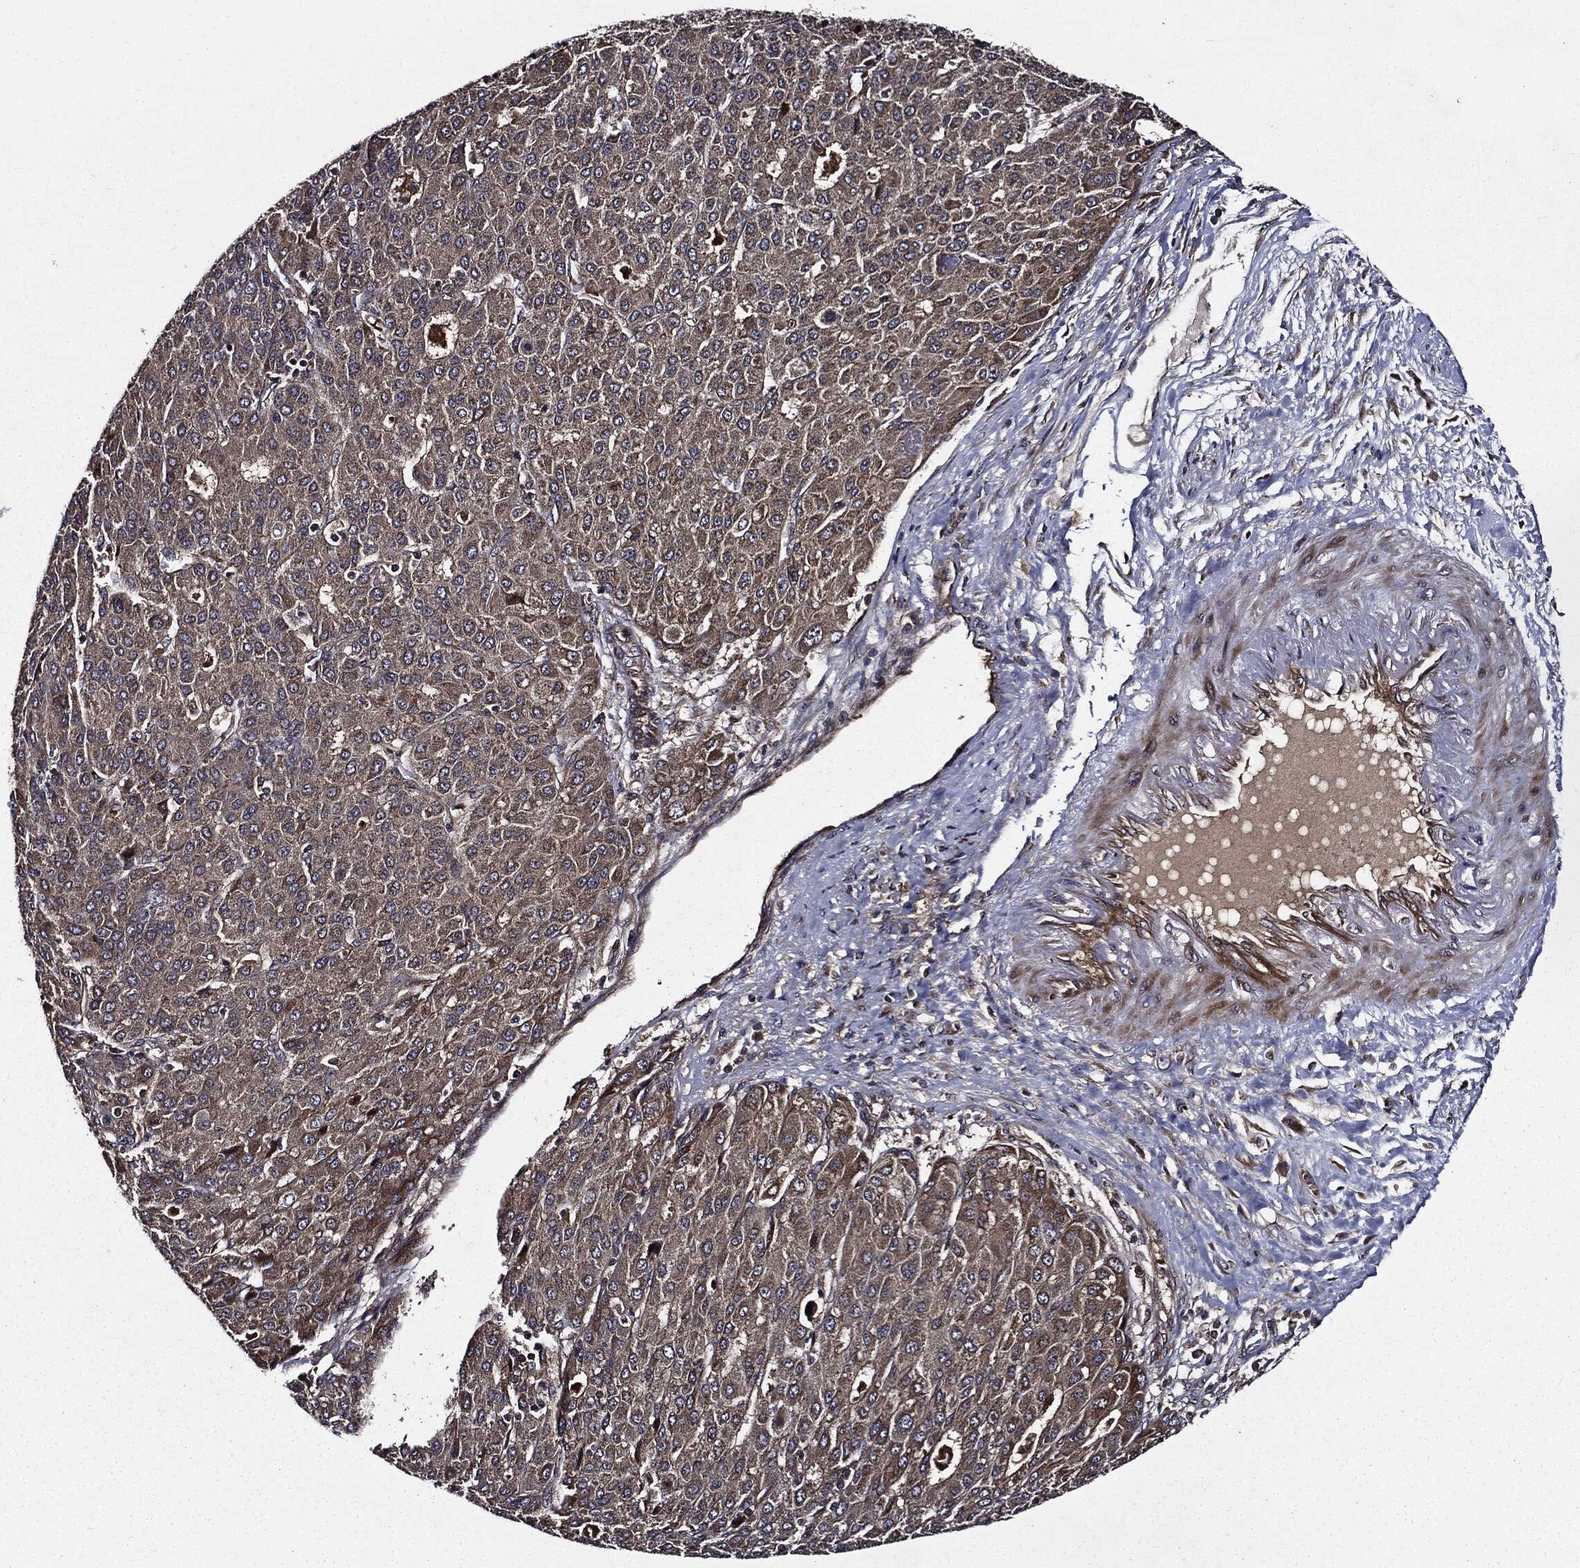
{"staining": {"intensity": "moderate", "quantity": ">75%", "location": "cytoplasmic/membranous"}, "tissue": "liver cancer", "cell_type": "Tumor cells", "image_type": "cancer", "snomed": [{"axis": "morphology", "description": "Carcinoma, Hepatocellular, NOS"}, {"axis": "topography", "description": "Liver"}], "caption": "Immunohistochemical staining of liver cancer shows medium levels of moderate cytoplasmic/membranous protein staining in about >75% of tumor cells.", "gene": "HTT", "patient": {"sex": "male", "age": 65}}